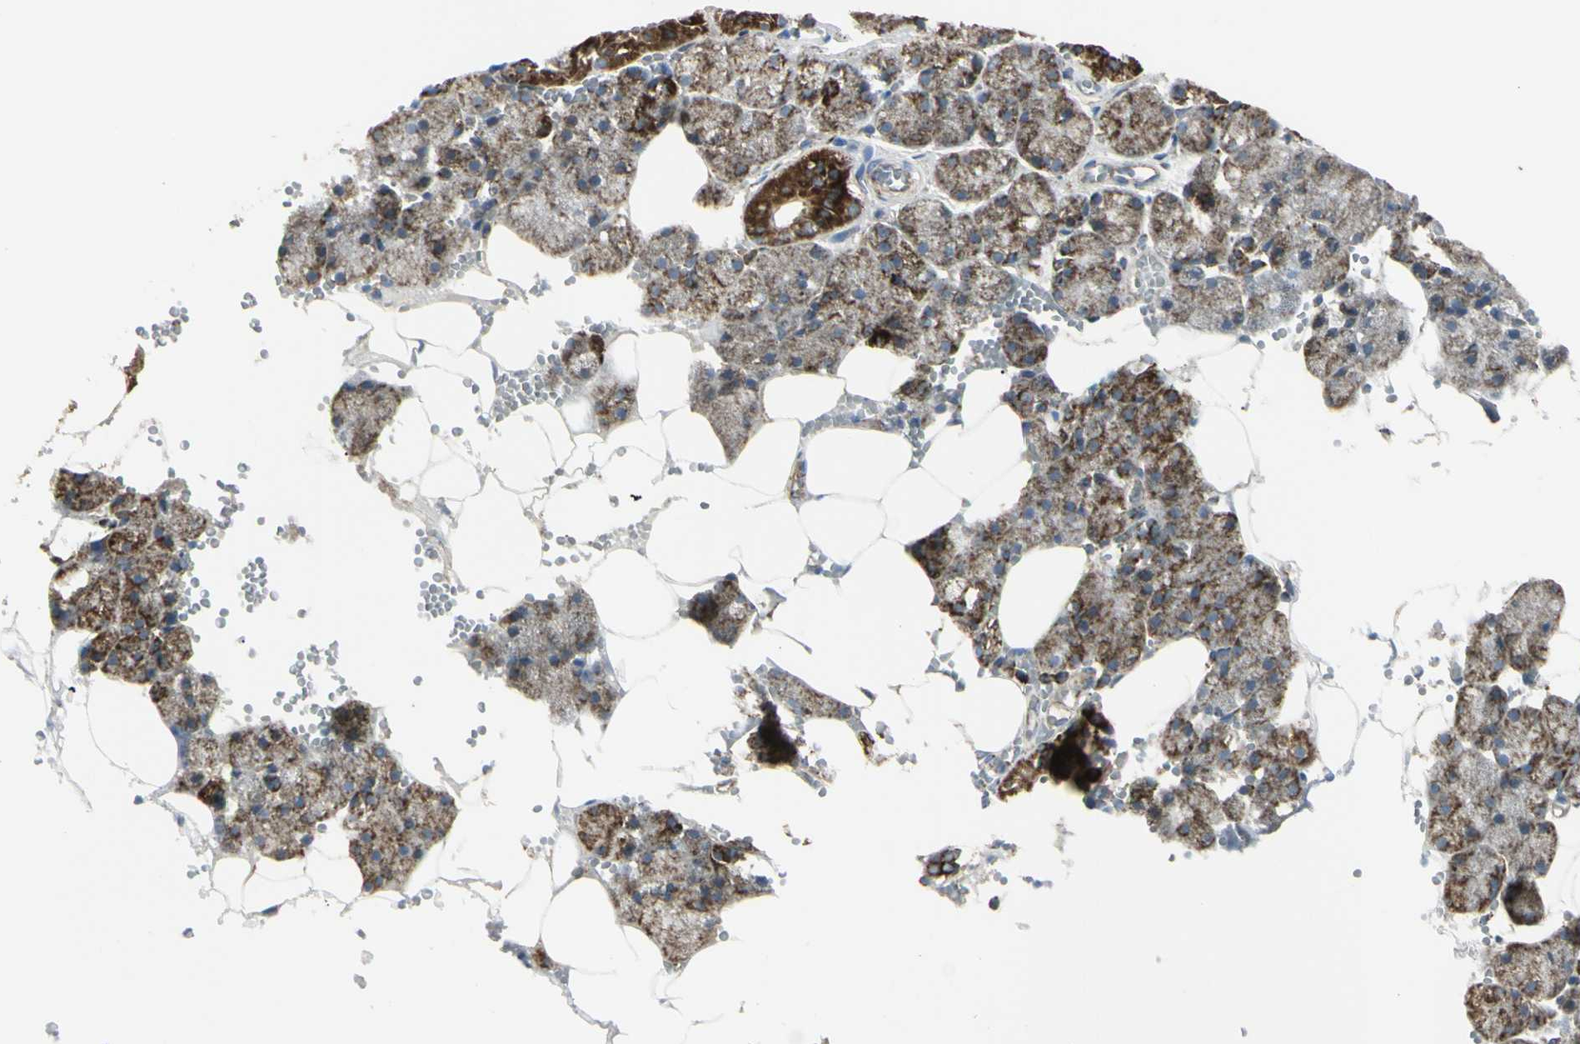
{"staining": {"intensity": "strong", "quantity": ">75%", "location": "cytoplasmic/membranous"}, "tissue": "salivary gland", "cell_type": "Glandular cells", "image_type": "normal", "snomed": [{"axis": "morphology", "description": "Normal tissue, NOS"}, {"axis": "topography", "description": "Salivary gland"}], "caption": "Glandular cells demonstrate high levels of strong cytoplasmic/membranous positivity in approximately >75% of cells in benign salivary gland.", "gene": "CYB5R1", "patient": {"sex": "male", "age": 62}}